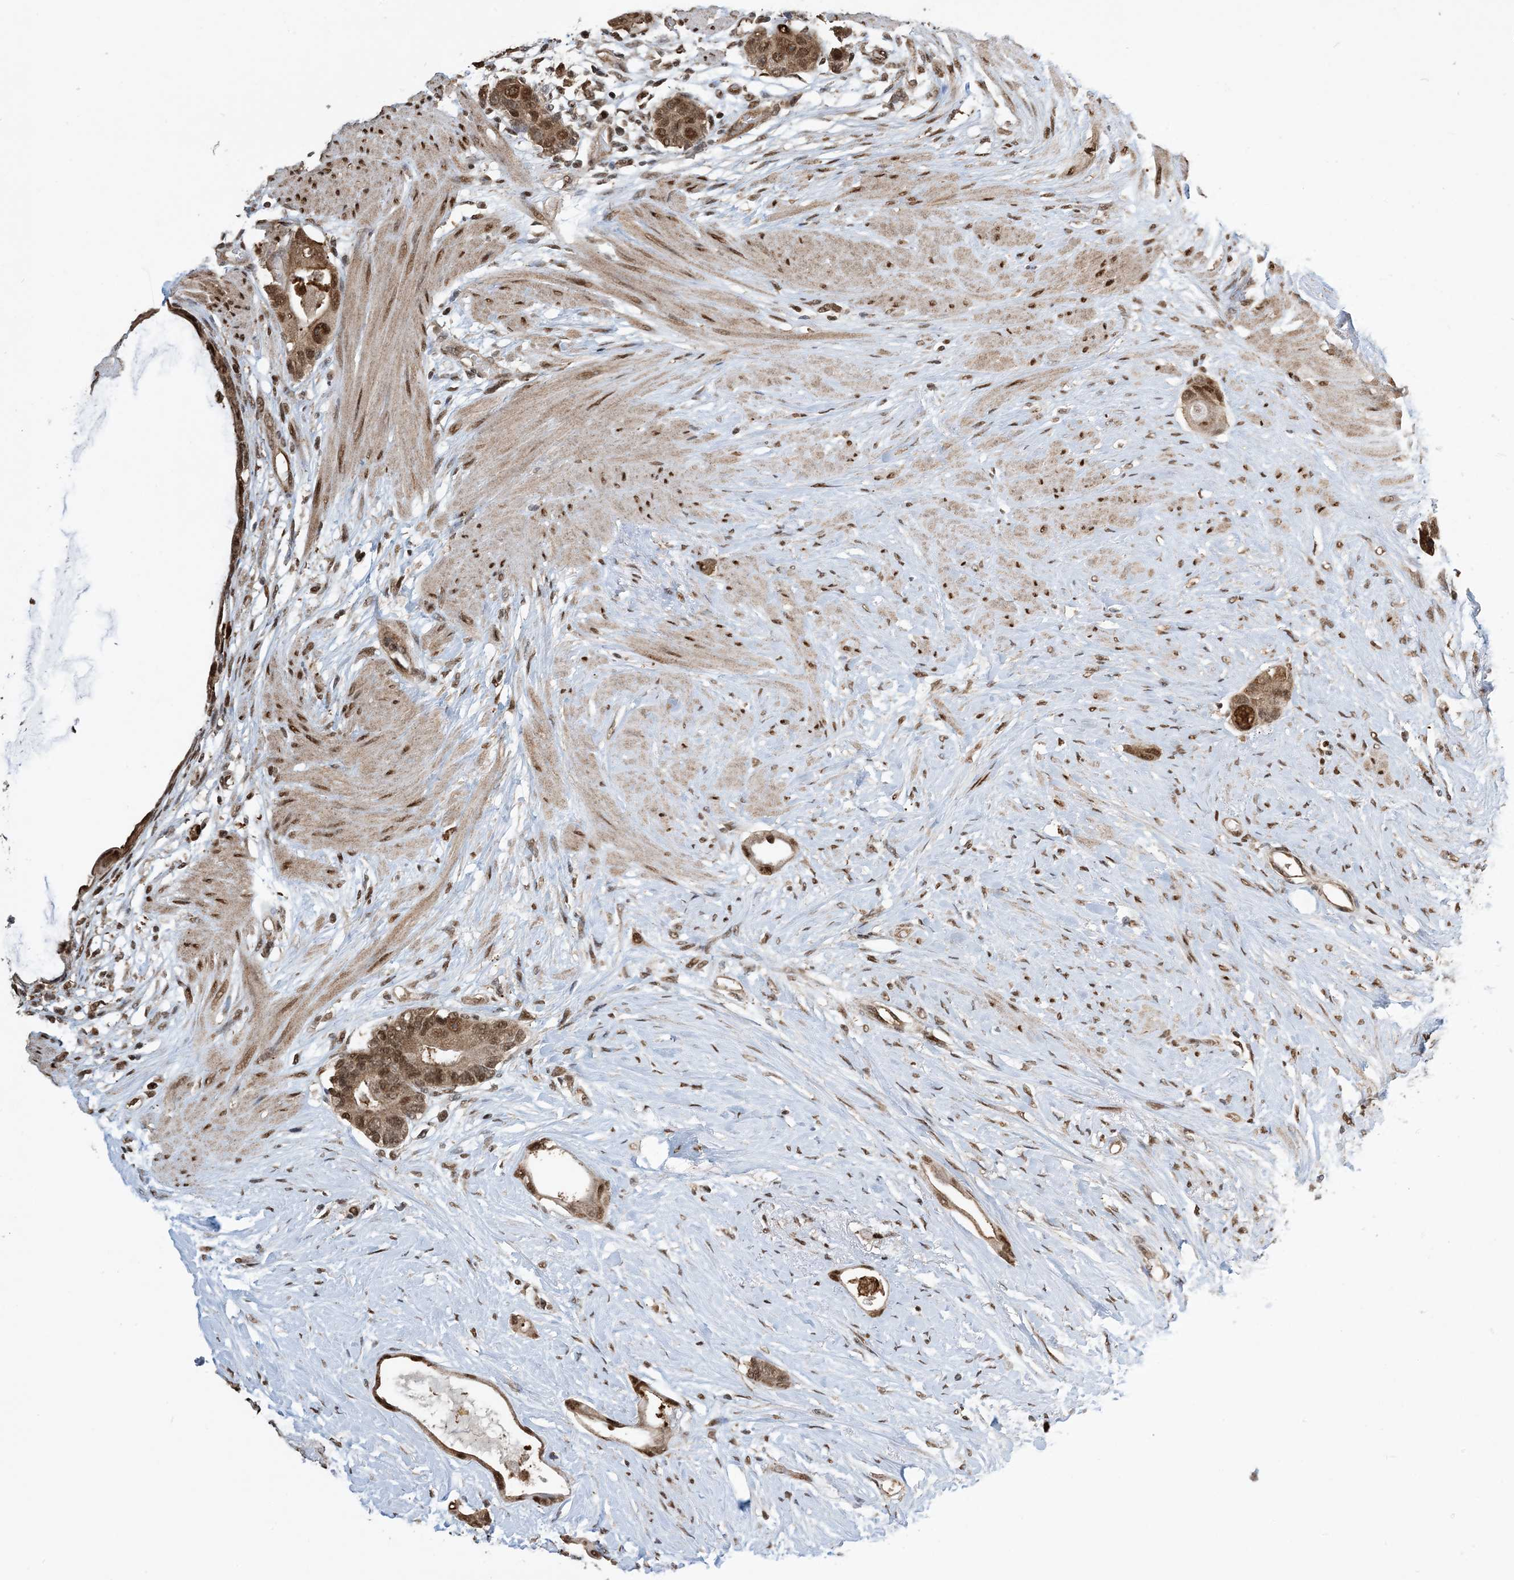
{"staining": {"intensity": "moderate", "quantity": ">75%", "location": "cytoplasmic/membranous,nuclear"}, "tissue": "colorectal cancer", "cell_type": "Tumor cells", "image_type": "cancer", "snomed": [{"axis": "morphology", "description": "Adenocarcinoma, NOS"}, {"axis": "topography", "description": "Rectum"}], "caption": "This image reveals colorectal adenocarcinoma stained with IHC to label a protein in brown. The cytoplasmic/membranous and nuclear of tumor cells show moderate positivity for the protein. Nuclei are counter-stained blue.", "gene": "HSPA1A", "patient": {"sex": "male", "age": 51}}